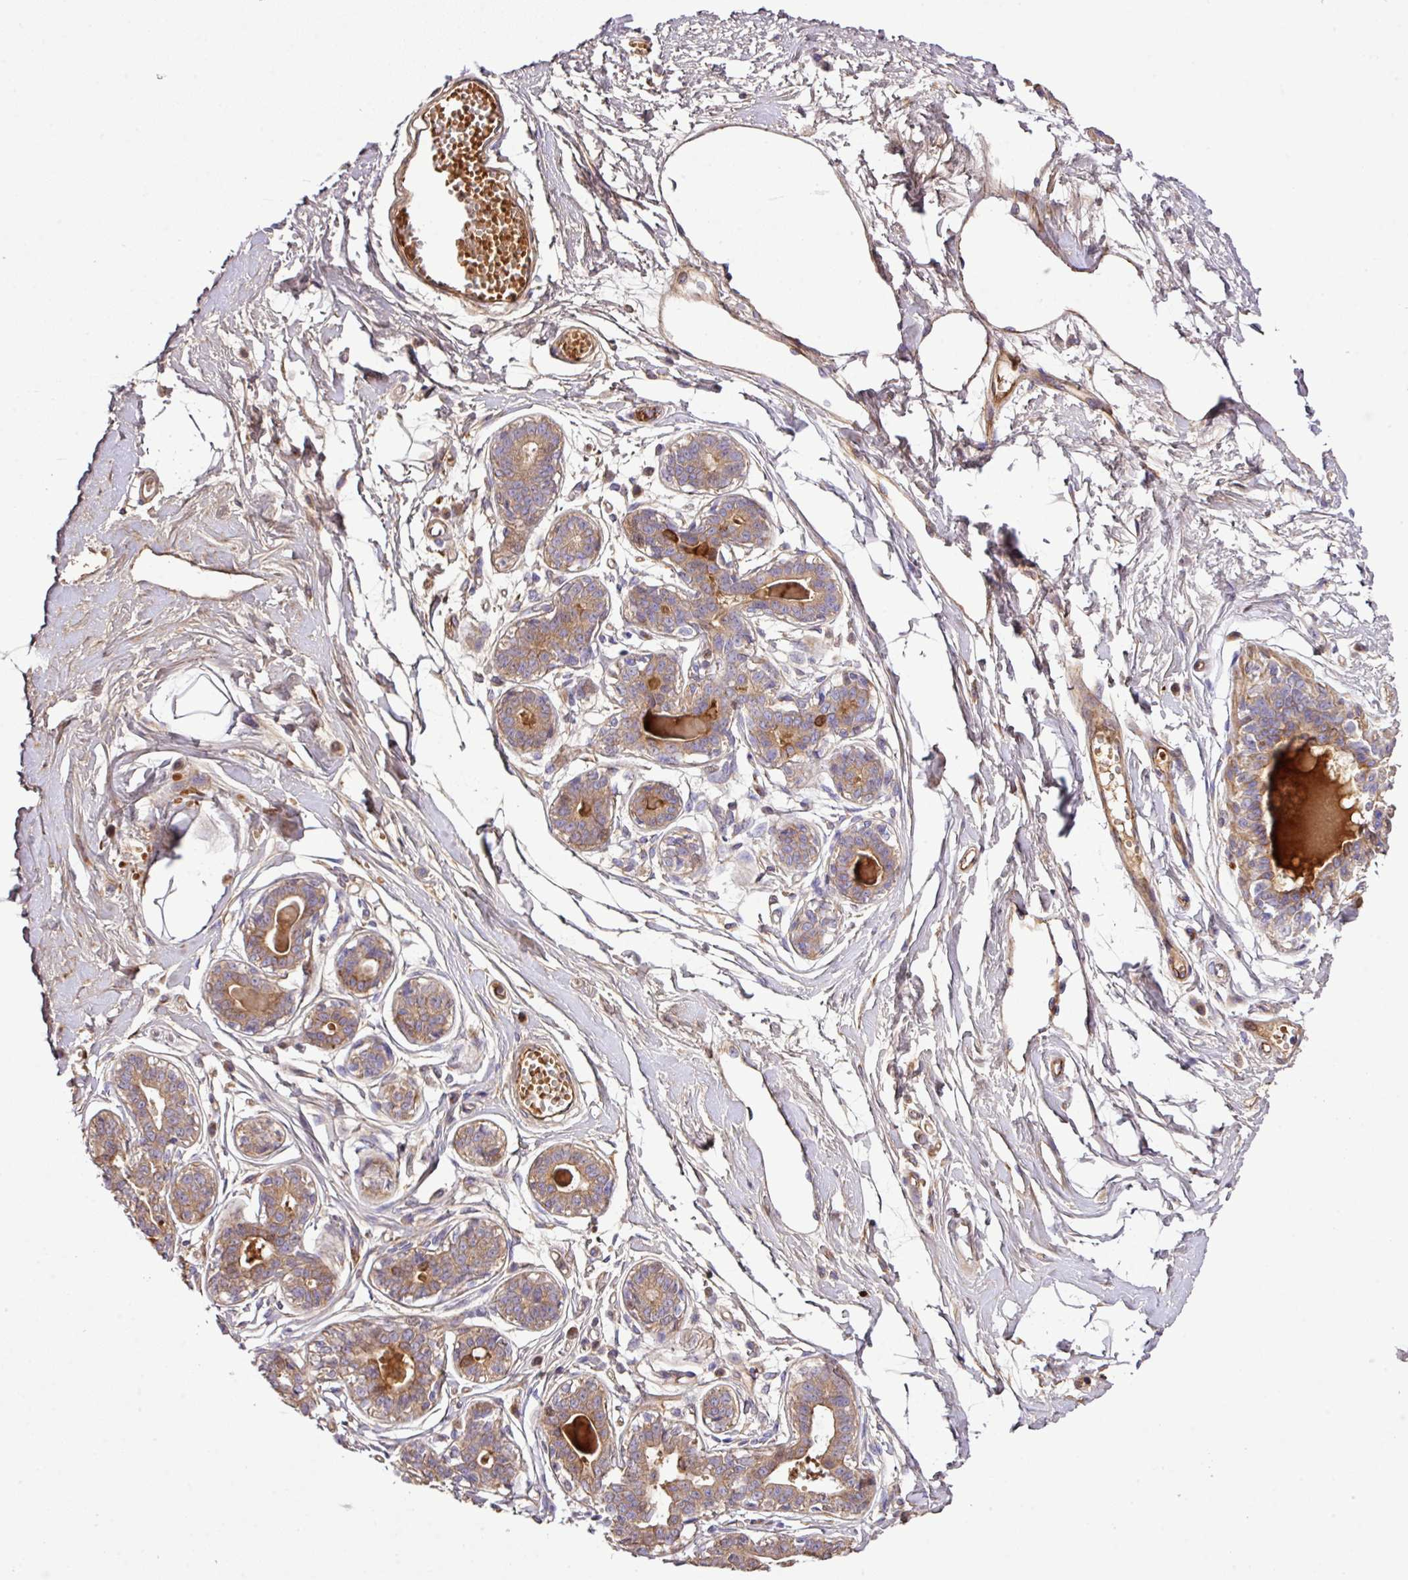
{"staining": {"intensity": "weak", "quantity": "25%-75%", "location": "cytoplasmic/membranous"}, "tissue": "breast", "cell_type": "Adipocytes", "image_type": "normal", "snomed": [{"axis": "morphology", "description": "Normal tissue, NOS"}, {"axis": "topography", "description": "Breast"}], "caption": "A micrograph of breast stained for a protein demonstrates weak cytoplasmic/membranous brown staining in adipocytes.", "gene": "CTXN2", "patient": {"sex": "female", "age": 45}}